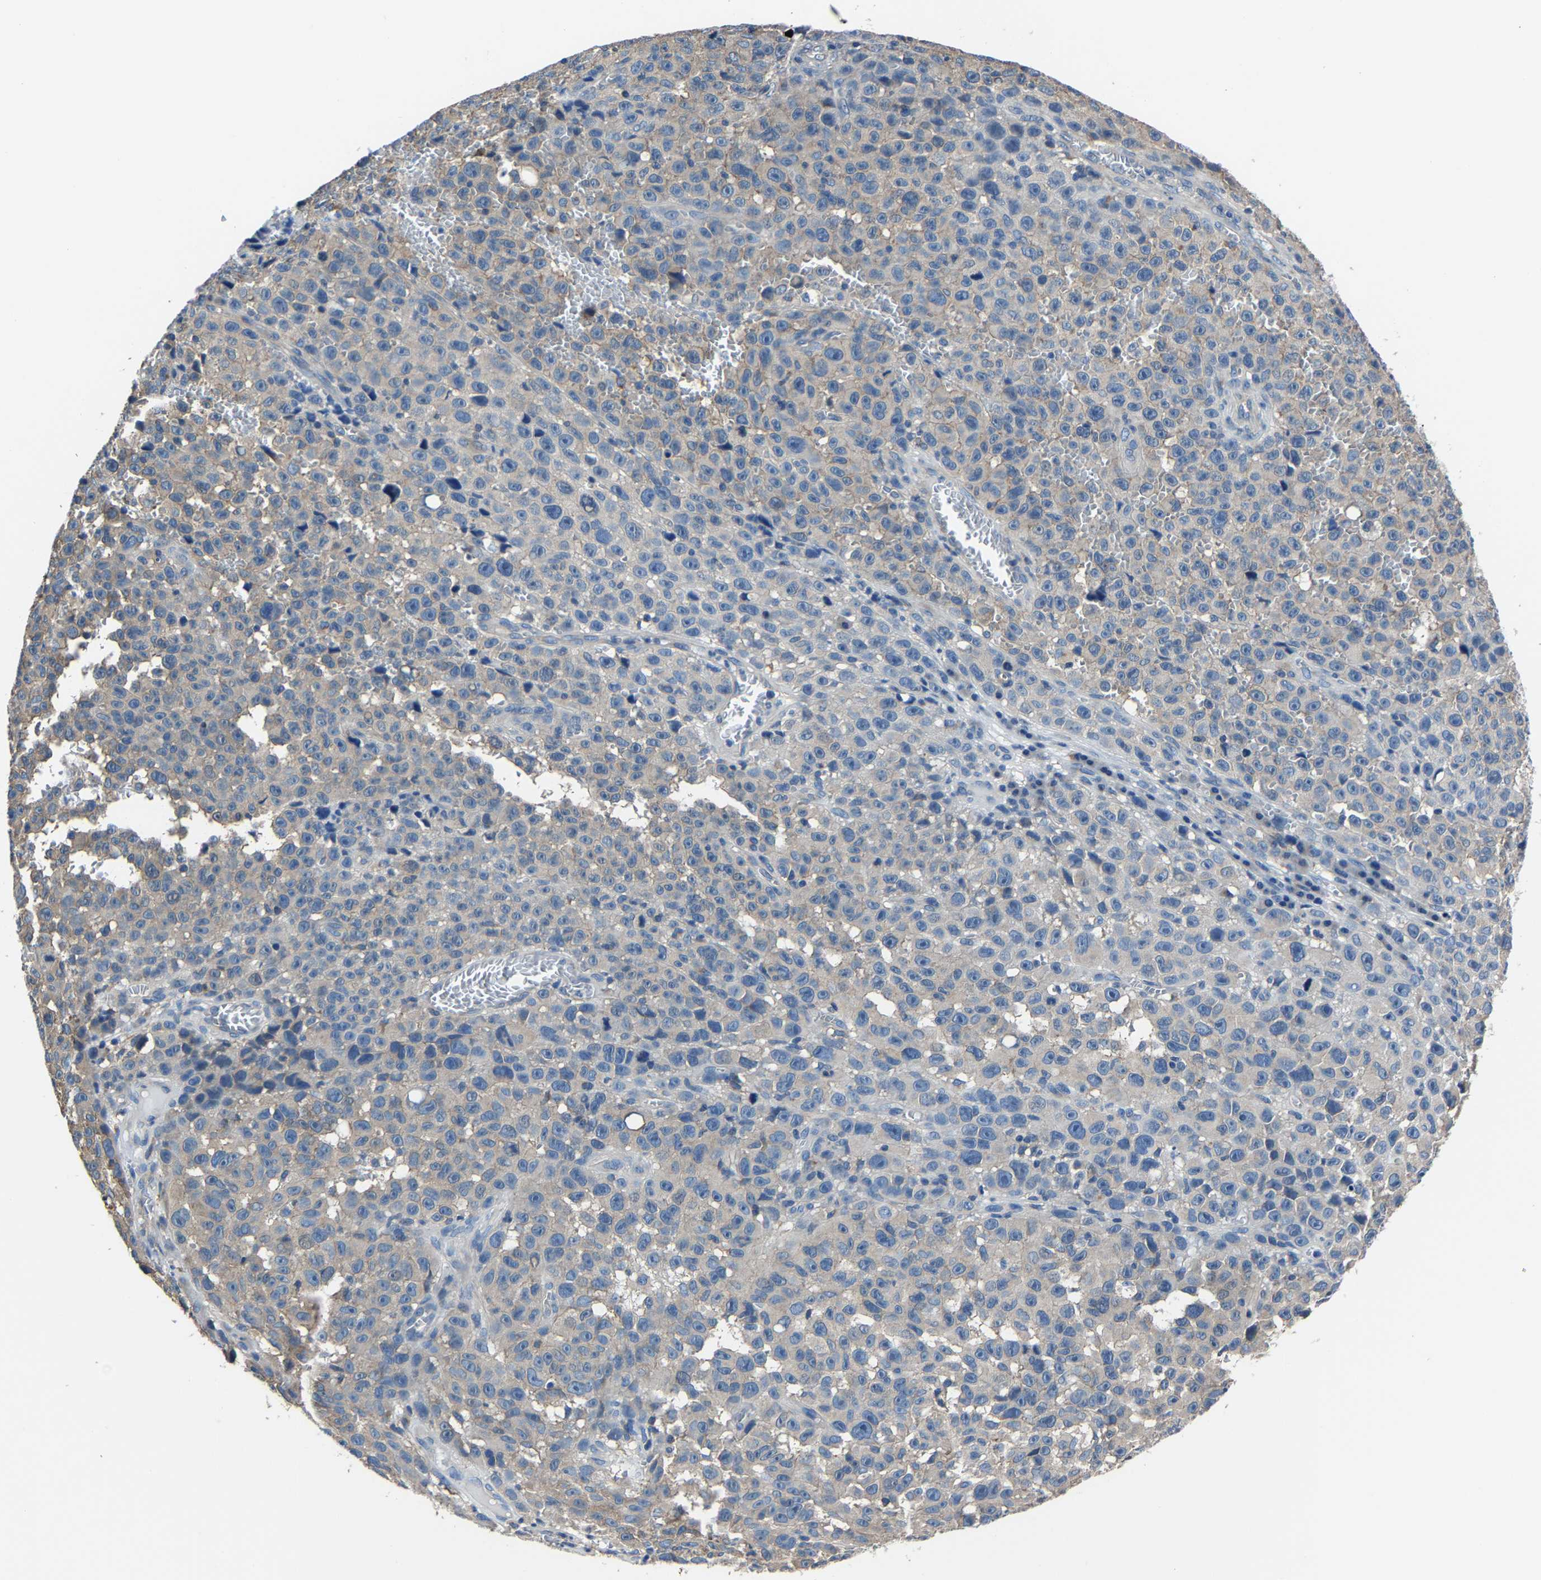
{"staining": {"intensity": "negative", "quantity": "none", "location": "none"}, "tissue": "melanoma", "cell_type": "Tumor cells", "image_type": "cancer", "snomed": [{"axis": "morphology", "description": "Malignant melanoma, NOS"}, {"axis": "topography", "description": "Skin"}], "caption": "This is an immunohistochemistry (IHC) histopathology image of melanoma. There is no positivity in tumor cells.", "gene": "STRBP", "patient": {"sex": "female", "age": 82}}